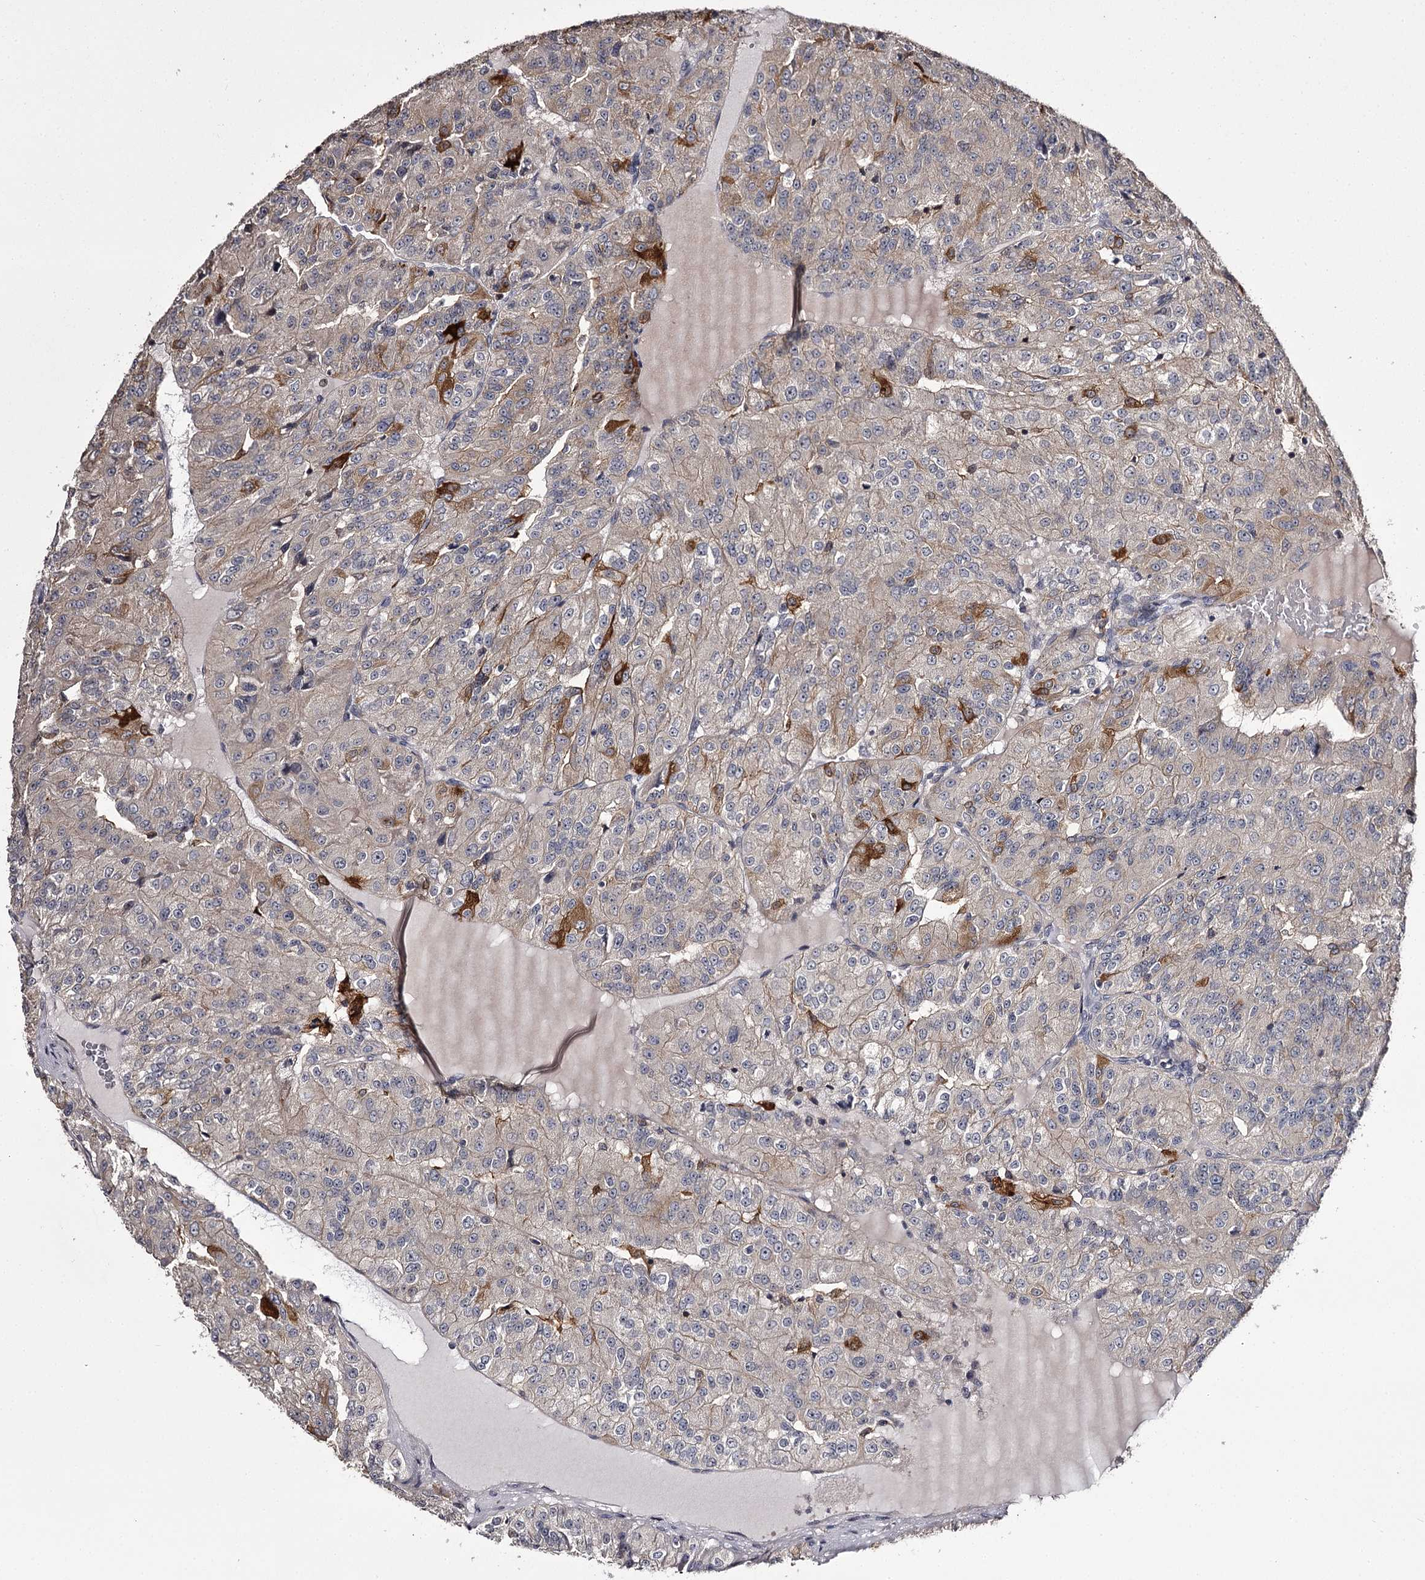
{"staining": {"intensity": "moderate", "quantity": "<25%", "location": "cytoplasmic/membranous"}, "tissue": "renal cancer", "cell_type": "Tumor cells", "image_type": "cancer", "snomed": [{"axis": "morphology", "description": "Adenocarcinoma, NOS"}, {"axis": "topography", "description": "Kidney"}], "caption": "Renal adenocarcinoma stained for a protein (brown) exhibits moderate cytoplasmic/membranous positive expression in approximately <25% of tumor cells.", "gene": "SLC32A1", "patient": {"sex": "female", "age": 63}}